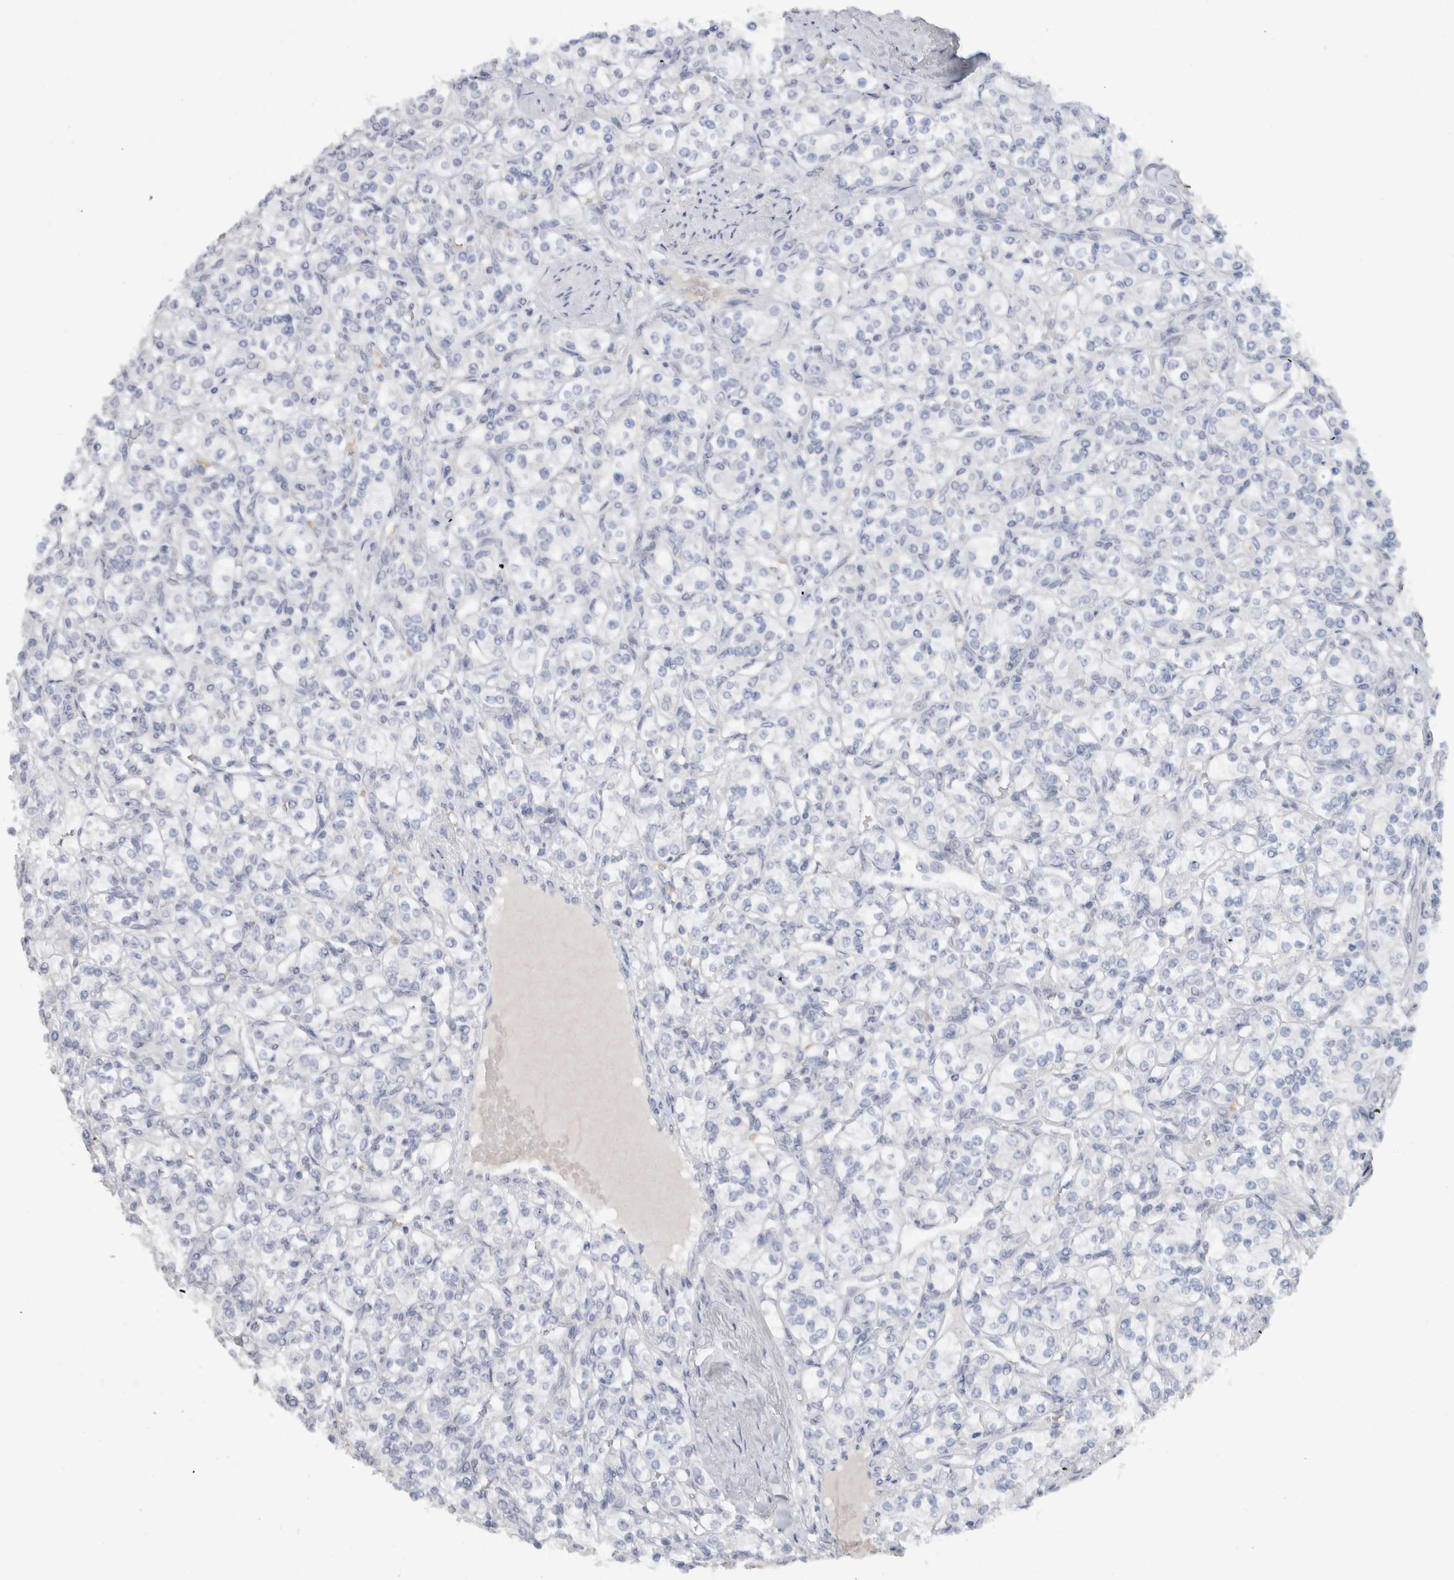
{"staining": {"intensity": "negative", "quantity": "none", "location": "none"}, "tissue": "renal cancer", "cell_type": "Tumor cells", "image_type": "cancer", "snomed": [{"axis": "morphology", "description": "Adenocarcinoma, NOS"}, {"axis": "topography", "description": "Kidney"}], "caption": "There is no significant expression in tumor cells of adenocarcinoma (renal).", "gene": "FMR1NB", "patient": {"sex": "male", "age": 77}}